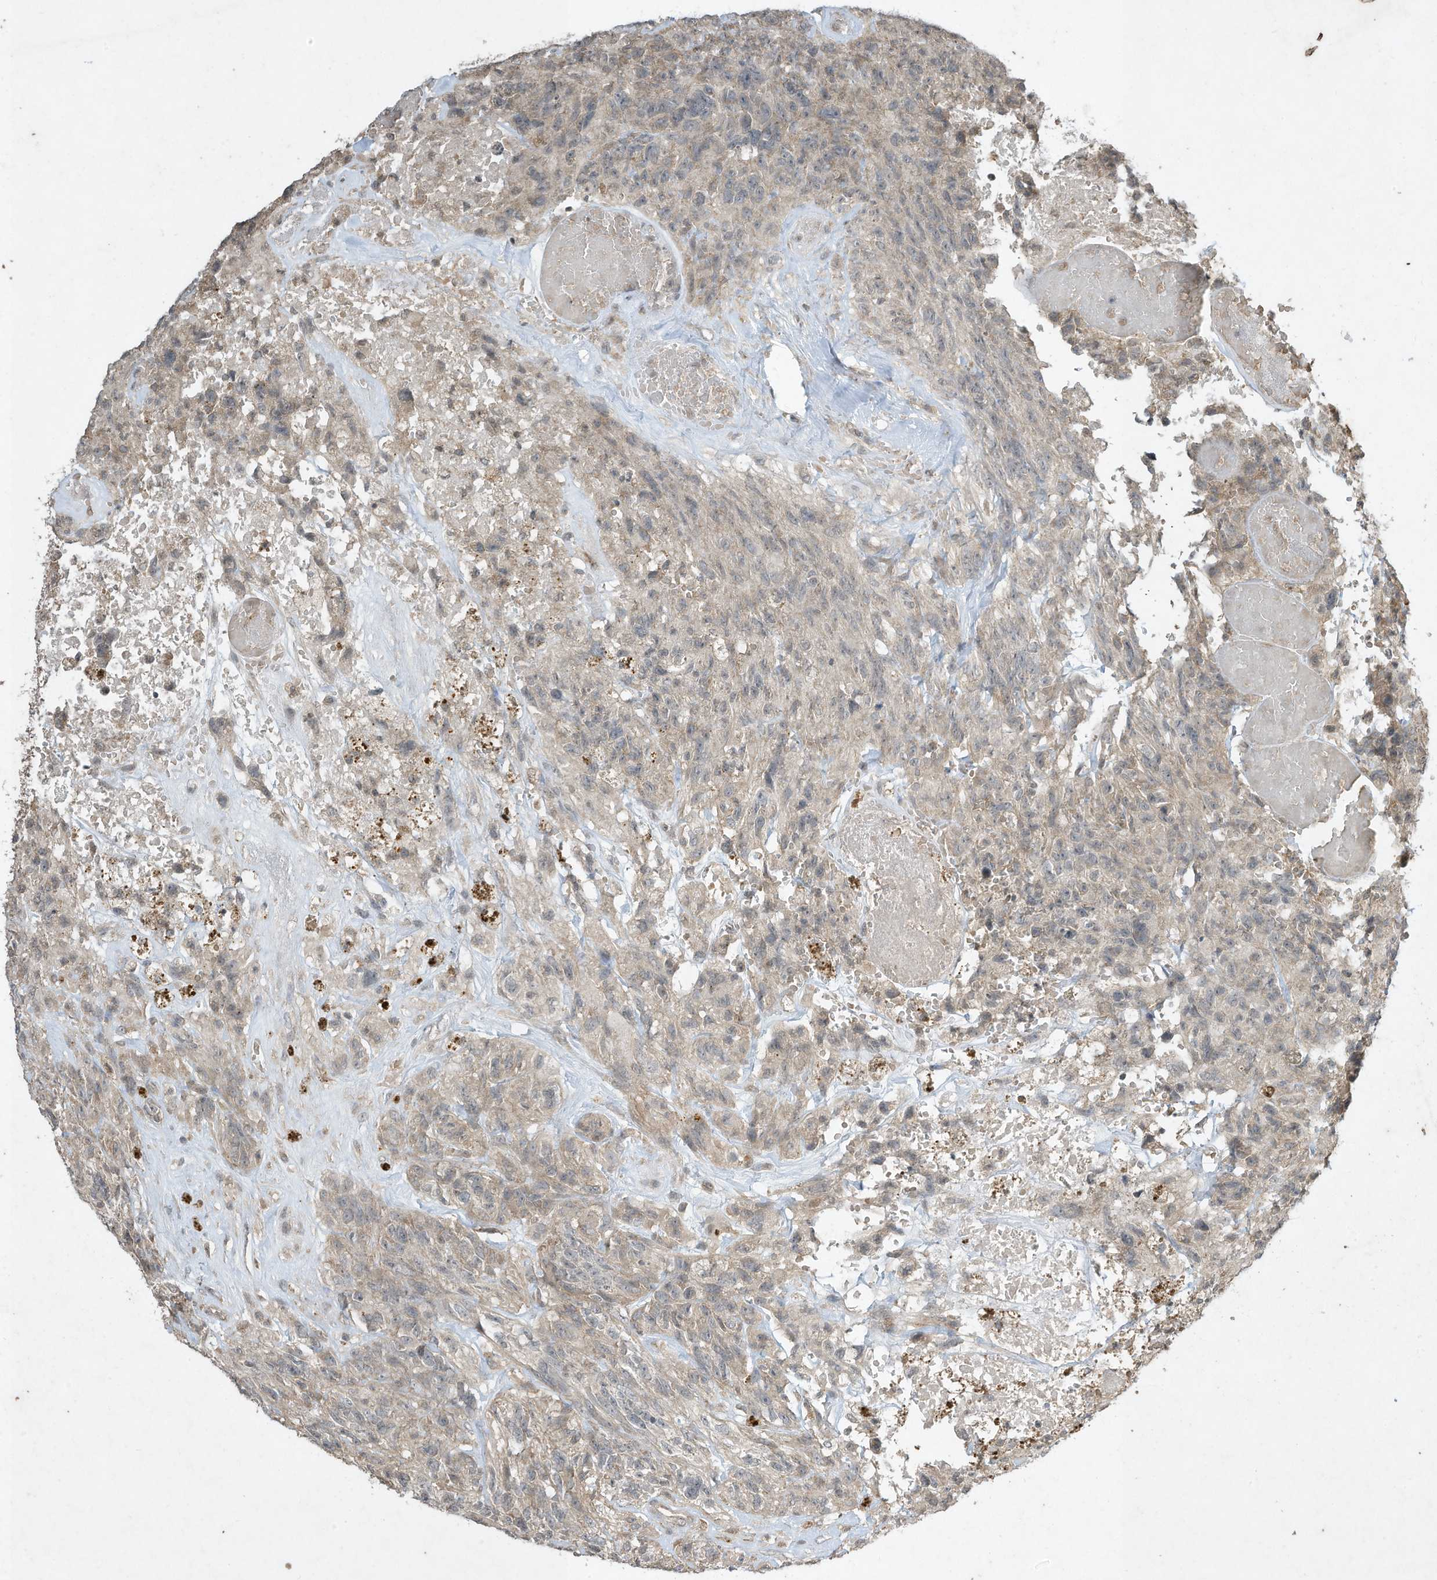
{"staining": {"intensity": "weak", "quantity": "<25%", "location": "cytoplasmic/membranous"}, "tissue": "glioma", "cell_type": "Tumor cells", "image_type": "cancer", "snomed": [{"axis": "morphology", "description": "Glioma, malignant, High grade"}, {"axis": "topography", "description": "Brain"}], "caption": "Tumor cells are negative for protein expression in human malignant glioma (high-grade). (Brightfield microscopy of DAB immunohistochemistry at high magnification).", "gene": "MATN2", "patient": {"sex": "male", "age": 69}}